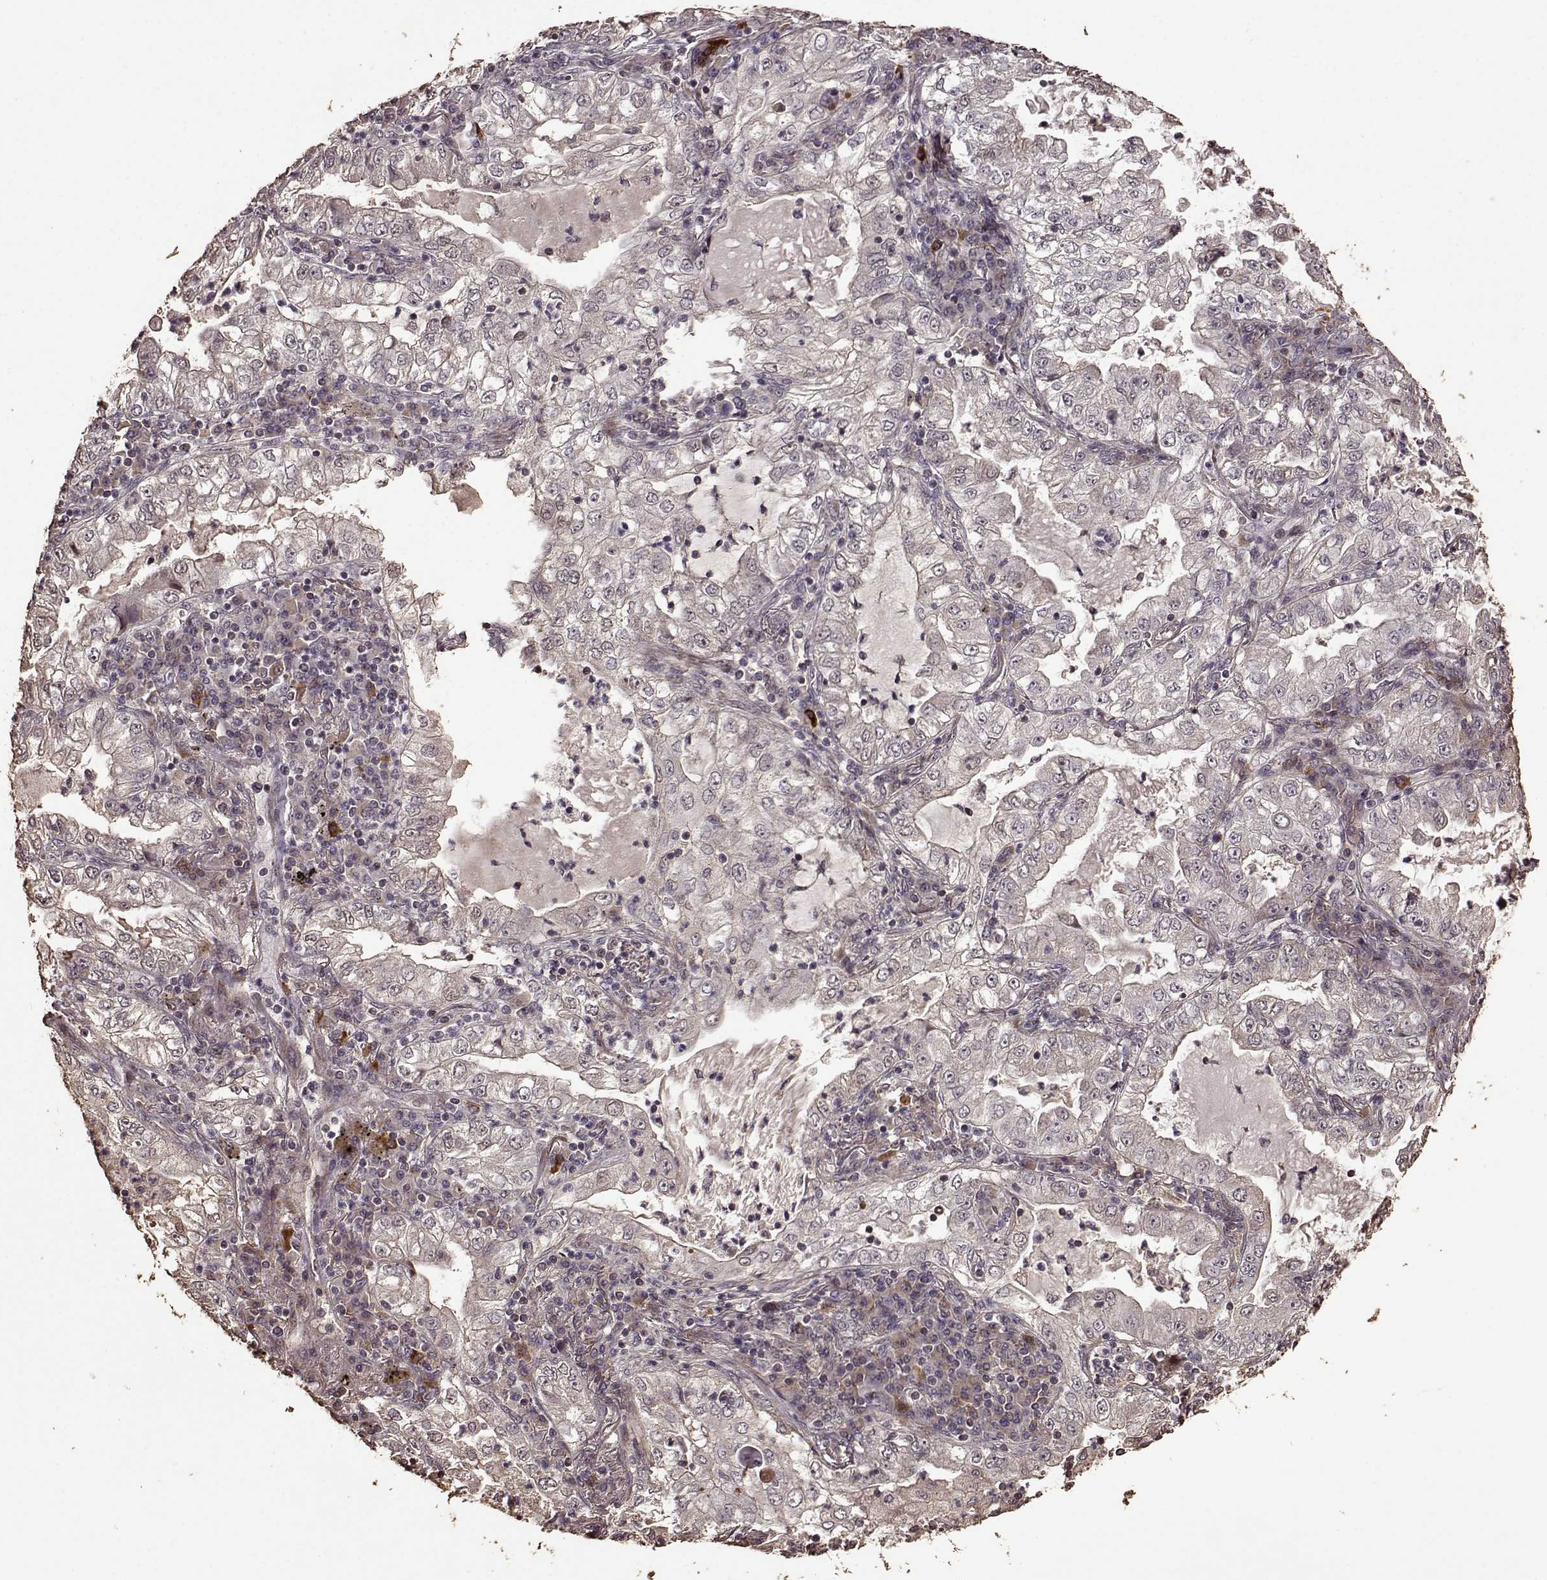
{"staining": {"intensity": "negative", "quantity": "none", "location": "none"}, "tissue": "lung cancer", "cell_type": "Tumor cells", "image_type": "cancer", "snomed": [{"axis": "morphology", "description": "Adenocarcinoma, NOS"}, {"axis": "topography", "description": "Lung"}], "caption": "Human adenocarcinoma (lung) stained for a protein using immunohistochemistry exhibits no positivity in tumor cells.", "gene": "FBXW11", "patient": {"sex": "female", "age": 73}}